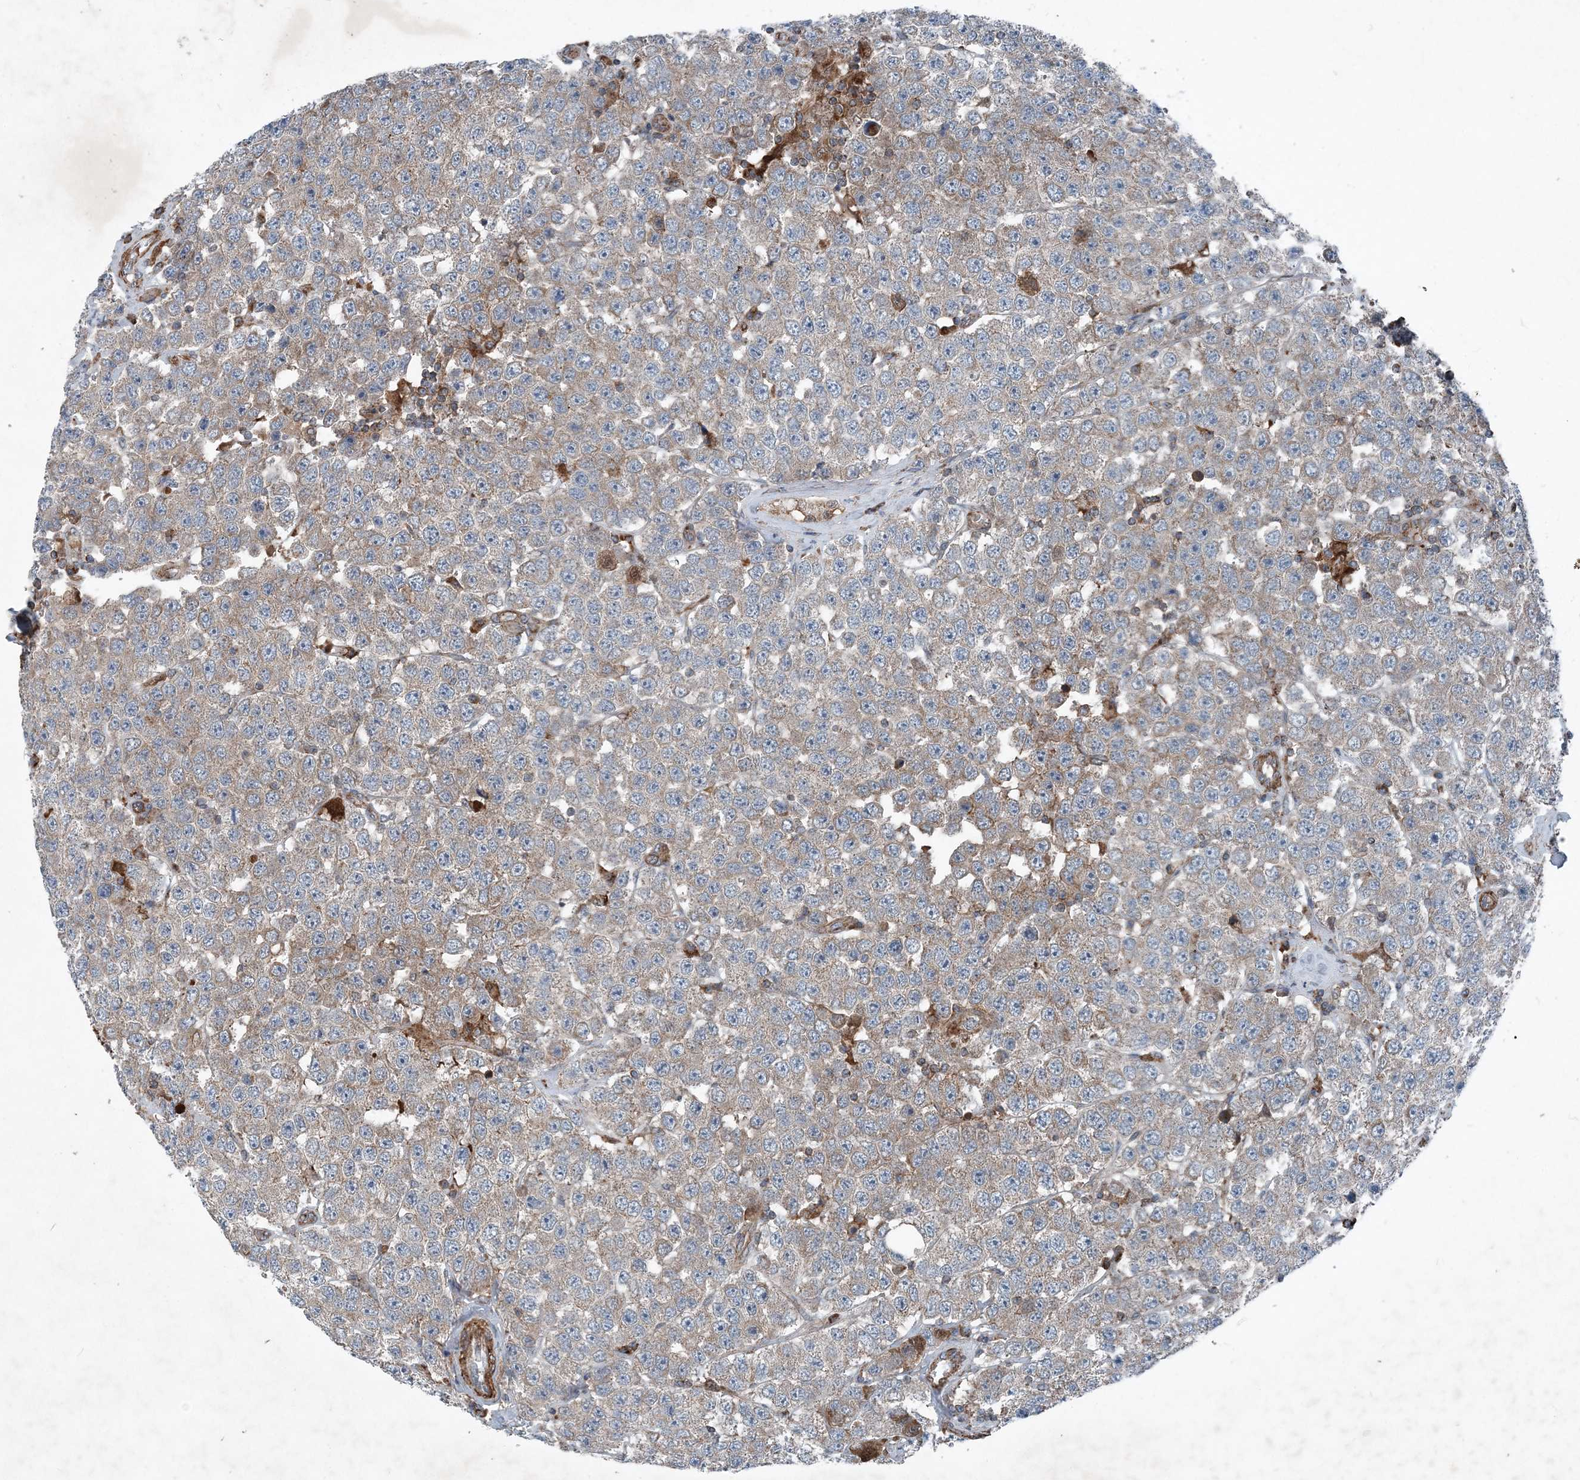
{"staining": {"intensity": "weak", "quantity": ">75%", "location": "cytoplasmic/membranous"}, "tissue": "testis cancer", "cell_type": "Tumor cells", "image_type": "cancer", "snomed": [{"axis": "morphology", "description": "Seminoma, NOS"}, {"axis": "topography", "description": "Testis"}], "caption": "Protein staining by immunohistochemistry shows weak cytoplasmic/membranous staining in about >75% of tumor cells in testis cancer (seminoma).", "gene": "NDUFA2", "patient": {"sex": "male", "age": 28}}